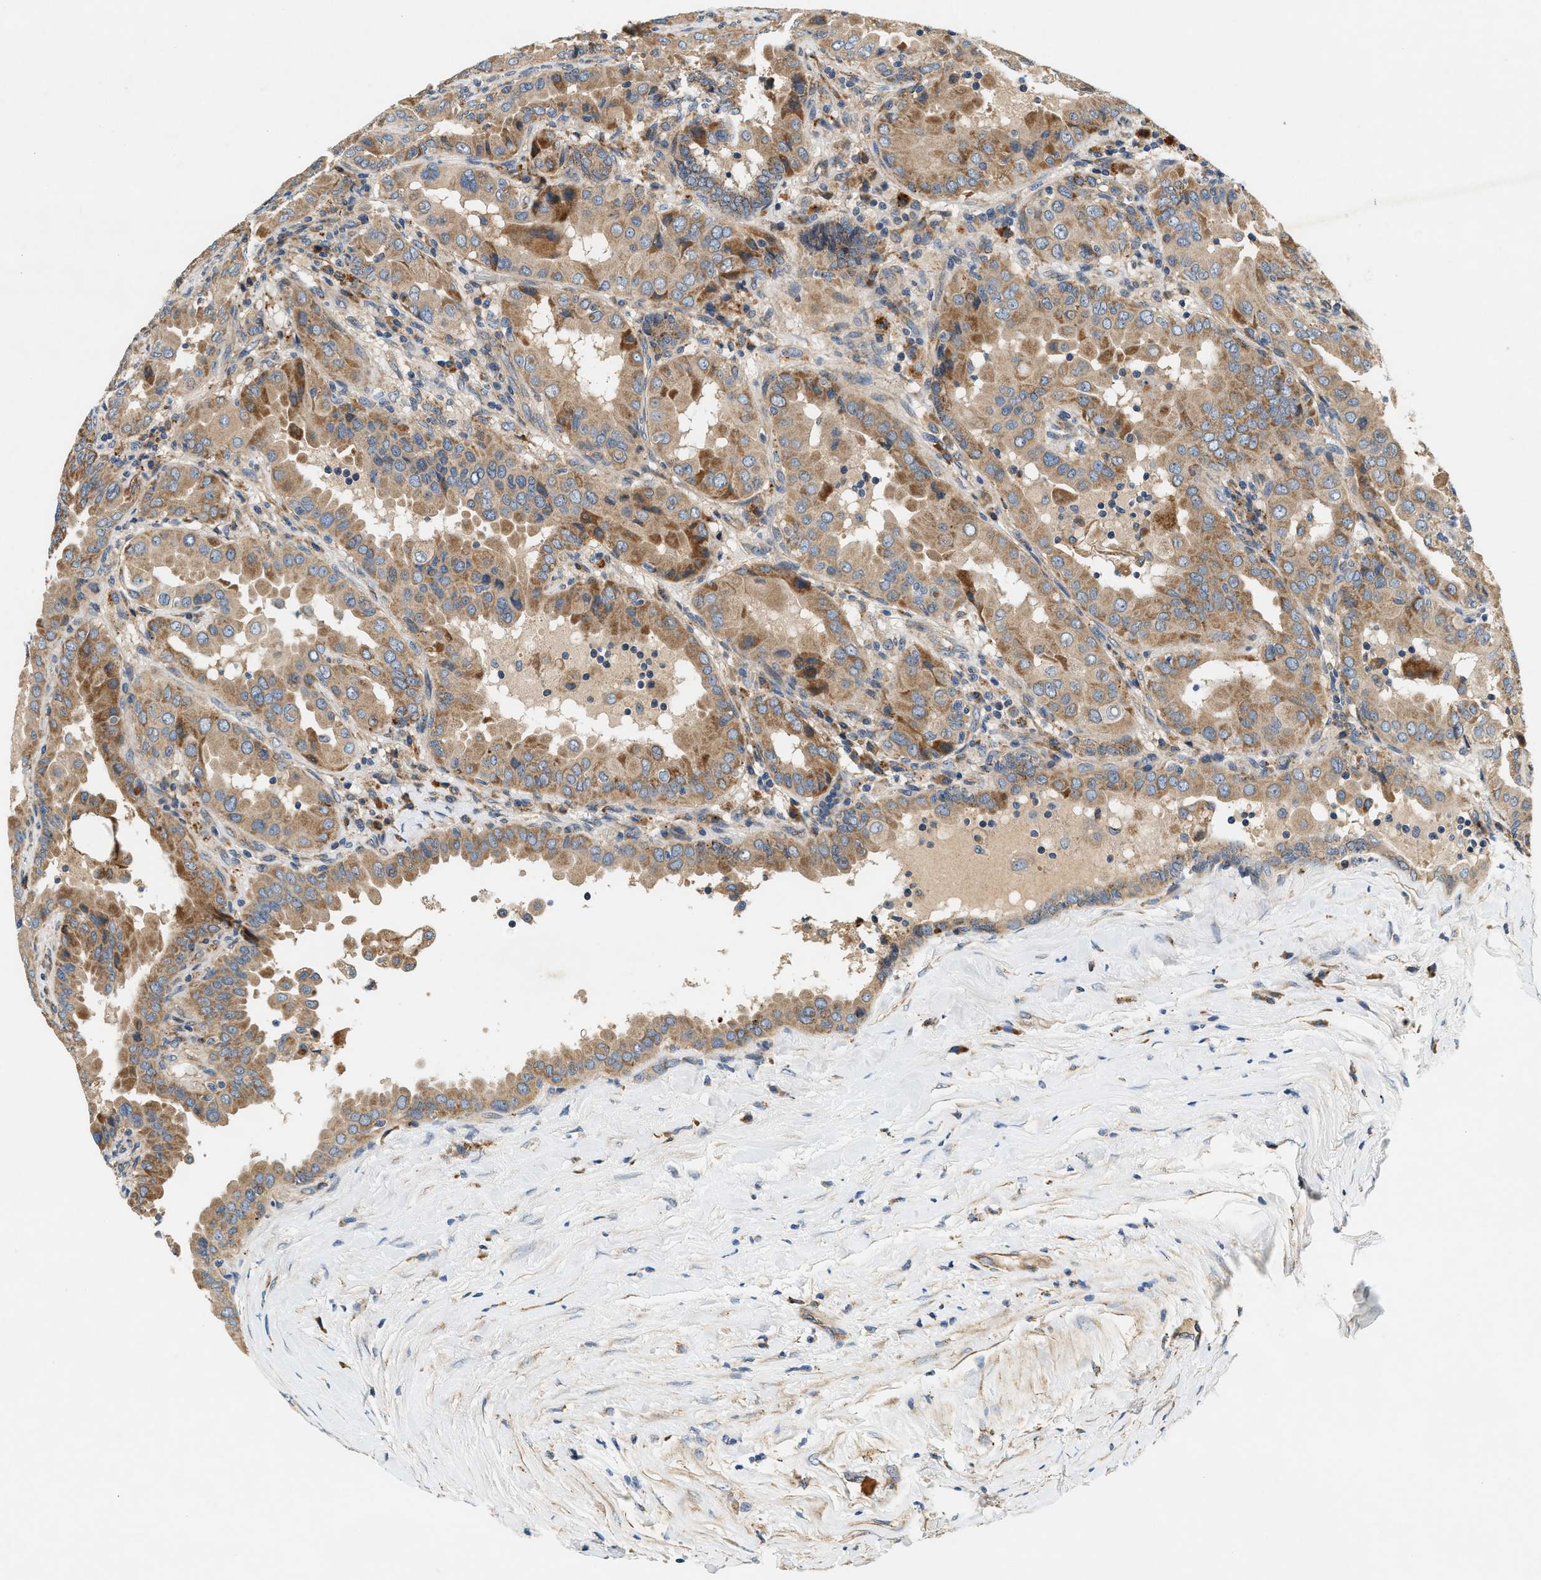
{"staining": {"intensity": "moderate", "quantity": ">75%", "location": "cytoplasmic/membranous"}, "tissue": "thyroid cancer", "cell_type": "Tumor cells", "image_type": "cancer", "snomed": [{"axis": "morphology", "description": "Papillary adenocarcinoma, NOS"}, {"axis": "topography", "description": "Thyroid gland"}], "caption": "This is an image of immunohistochemistry staining of thyroid cancer, which shows moderate expression in the cytoplasmic/membranous of tumor cells.", "gene": "DUSP10", "patient": {"sex": "male", "age": 33}}